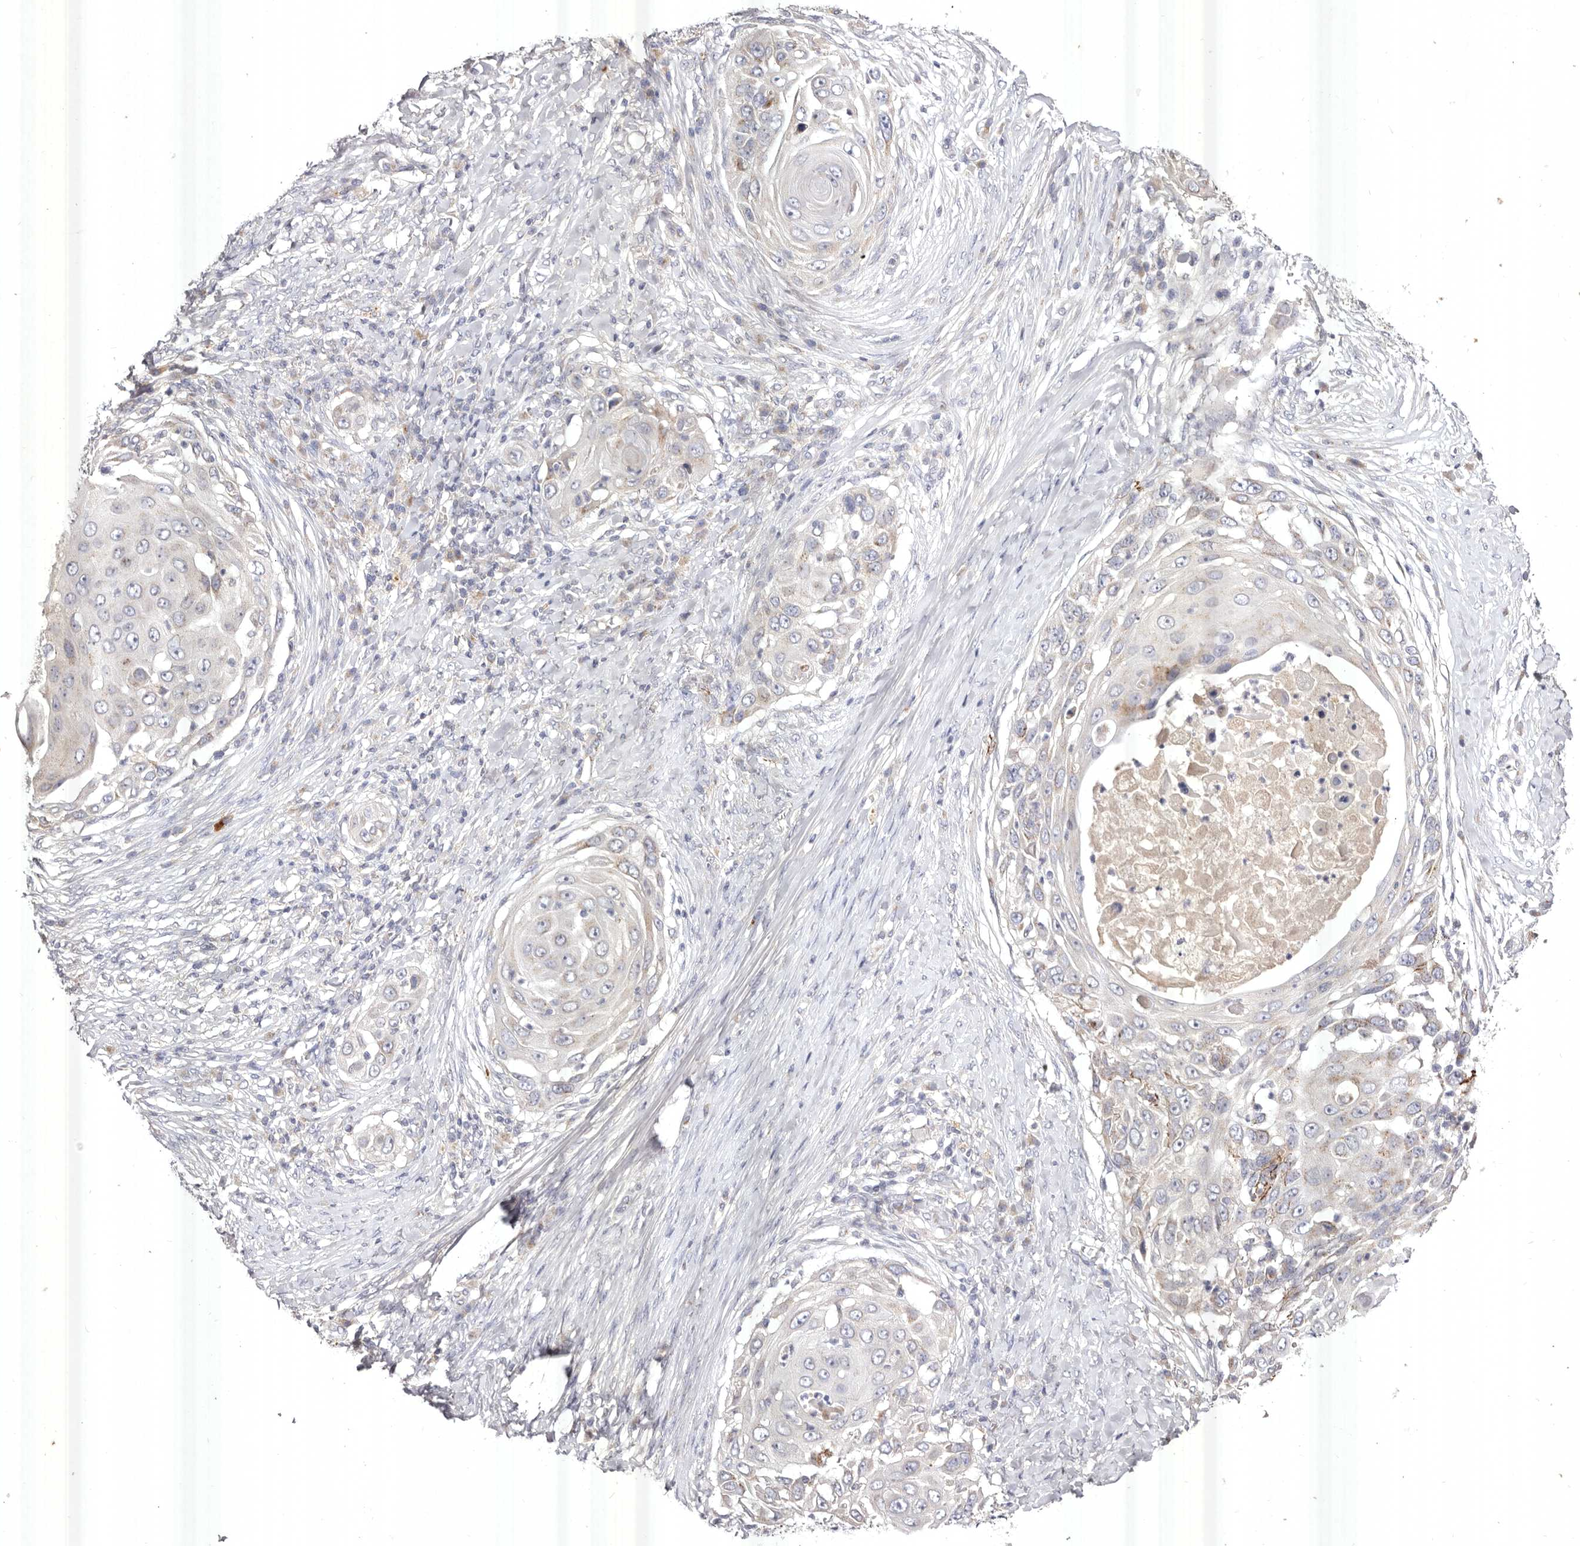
{"staining": {"intensity": "negative", "quantity": "none", "location": "none"}, "tissue": "skin cancer", "cell_type": "Tumor cells", "image_type": "cancer", "snomed": [{"axis": "morphology", "description": "Squamous cell carcinoma, NOS"}, {"axis": "topography", "description": "Skin"}], "caption": "An image of squamous cell carcinoma (skin) stained for a protein exhibits no brown staining in tumor cells.", "gene": "USP24", "patient": {"sex": "female", "age": 44}}